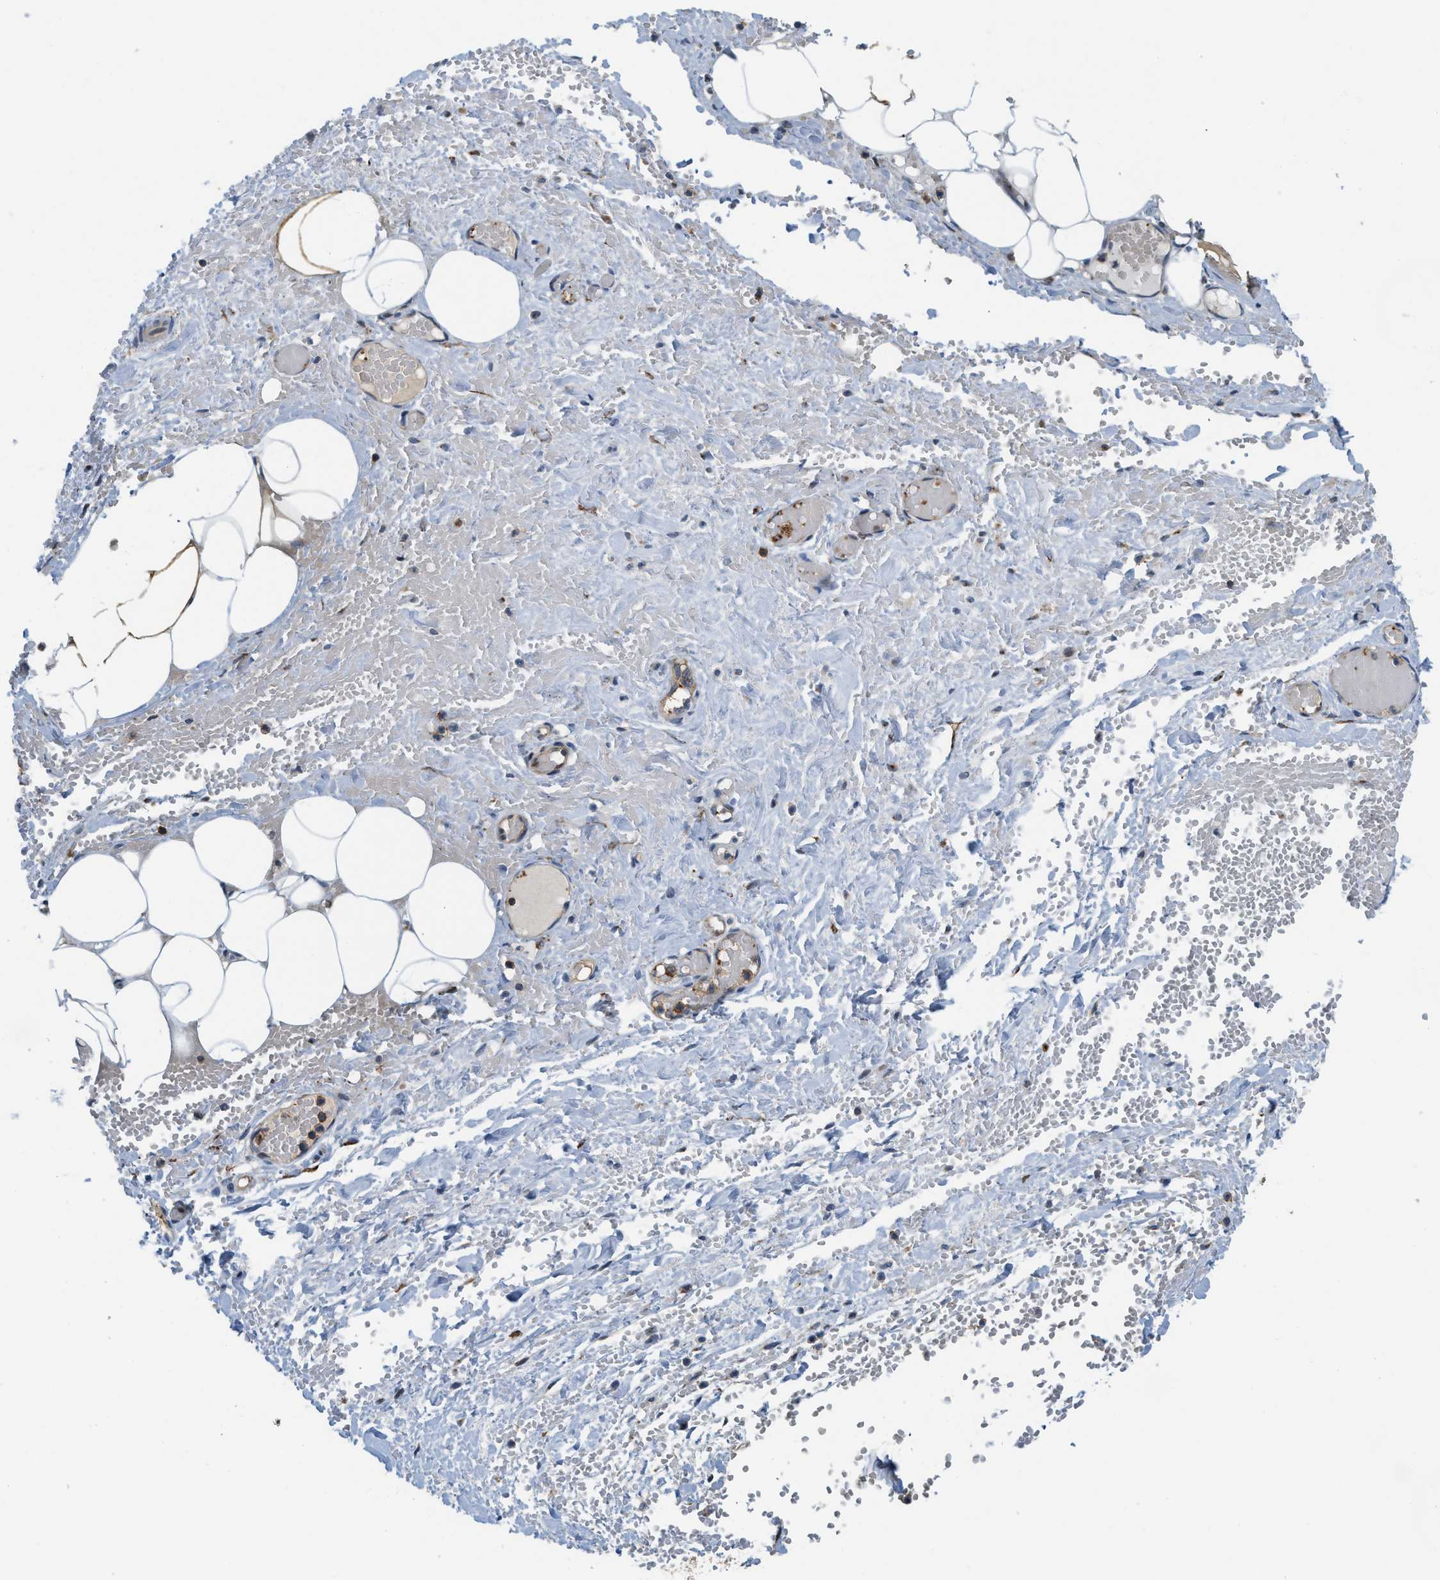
{"staining": {"intensity": "weak", "quantity": "<25%", "location": "cytoplasmic/membranous"}, "tissue": "adipose tissue", "cell_type": "Adipocytes", "image_type": "normal", "snomed": [{"axis": "morphology", "description": "Normal tissue, NOS"}, {"axis": "topography", "description": "Soft tissue"}, {"axis": "topography", "description": "Vascular tissue"}], "caption": "DAB immunohistochemical staining of normal adipose tissue reveals no significant staining in adipocytes. (DAB IHC visualized using brightfield microscopy, high magnification).", "gene": "DIPK1A", "patient": {"sex": "female", "age": 35}}